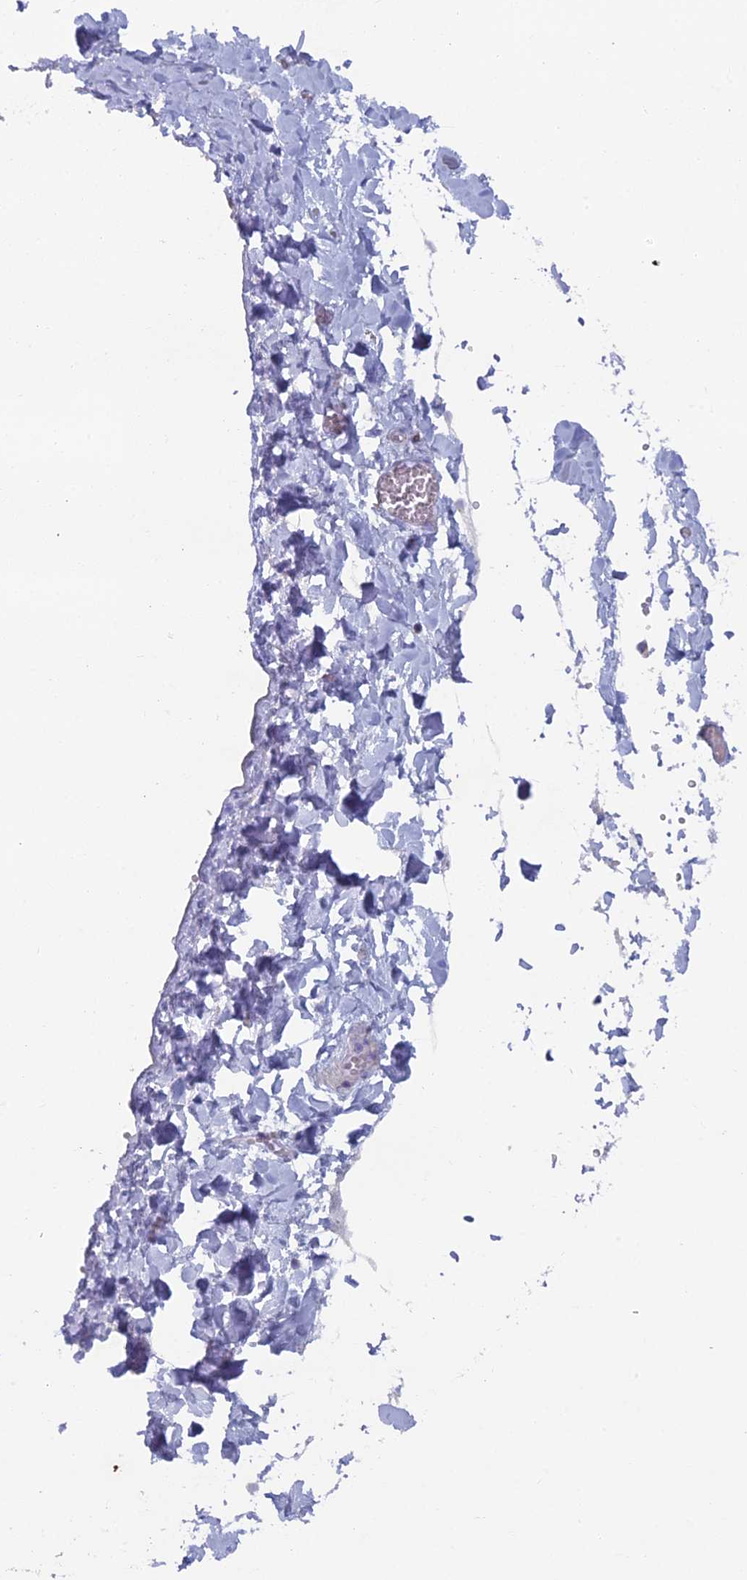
{"staining": {"intensity": "negative", "quantity": "none", "location": "none"}, "tissue": "adipose tissue", "cell_type": "Adipocytes", "image_type": "normal", "snomed": [{"axis": "morphology", "description": "Normal tissue, NOS"}, {"axis": "topography", "description": "Gallbladder"}, {"axis": "topography", "description": "Peripheral nerve tissue"}], "caption": "Immunohistochemistry (IHC) histopathology image of normal adipose tissue stained for a protein (brown), which shows no positivity in adipocytes.", "gene": "B9D2", "patient": {"sex": "male", "age": 38}}